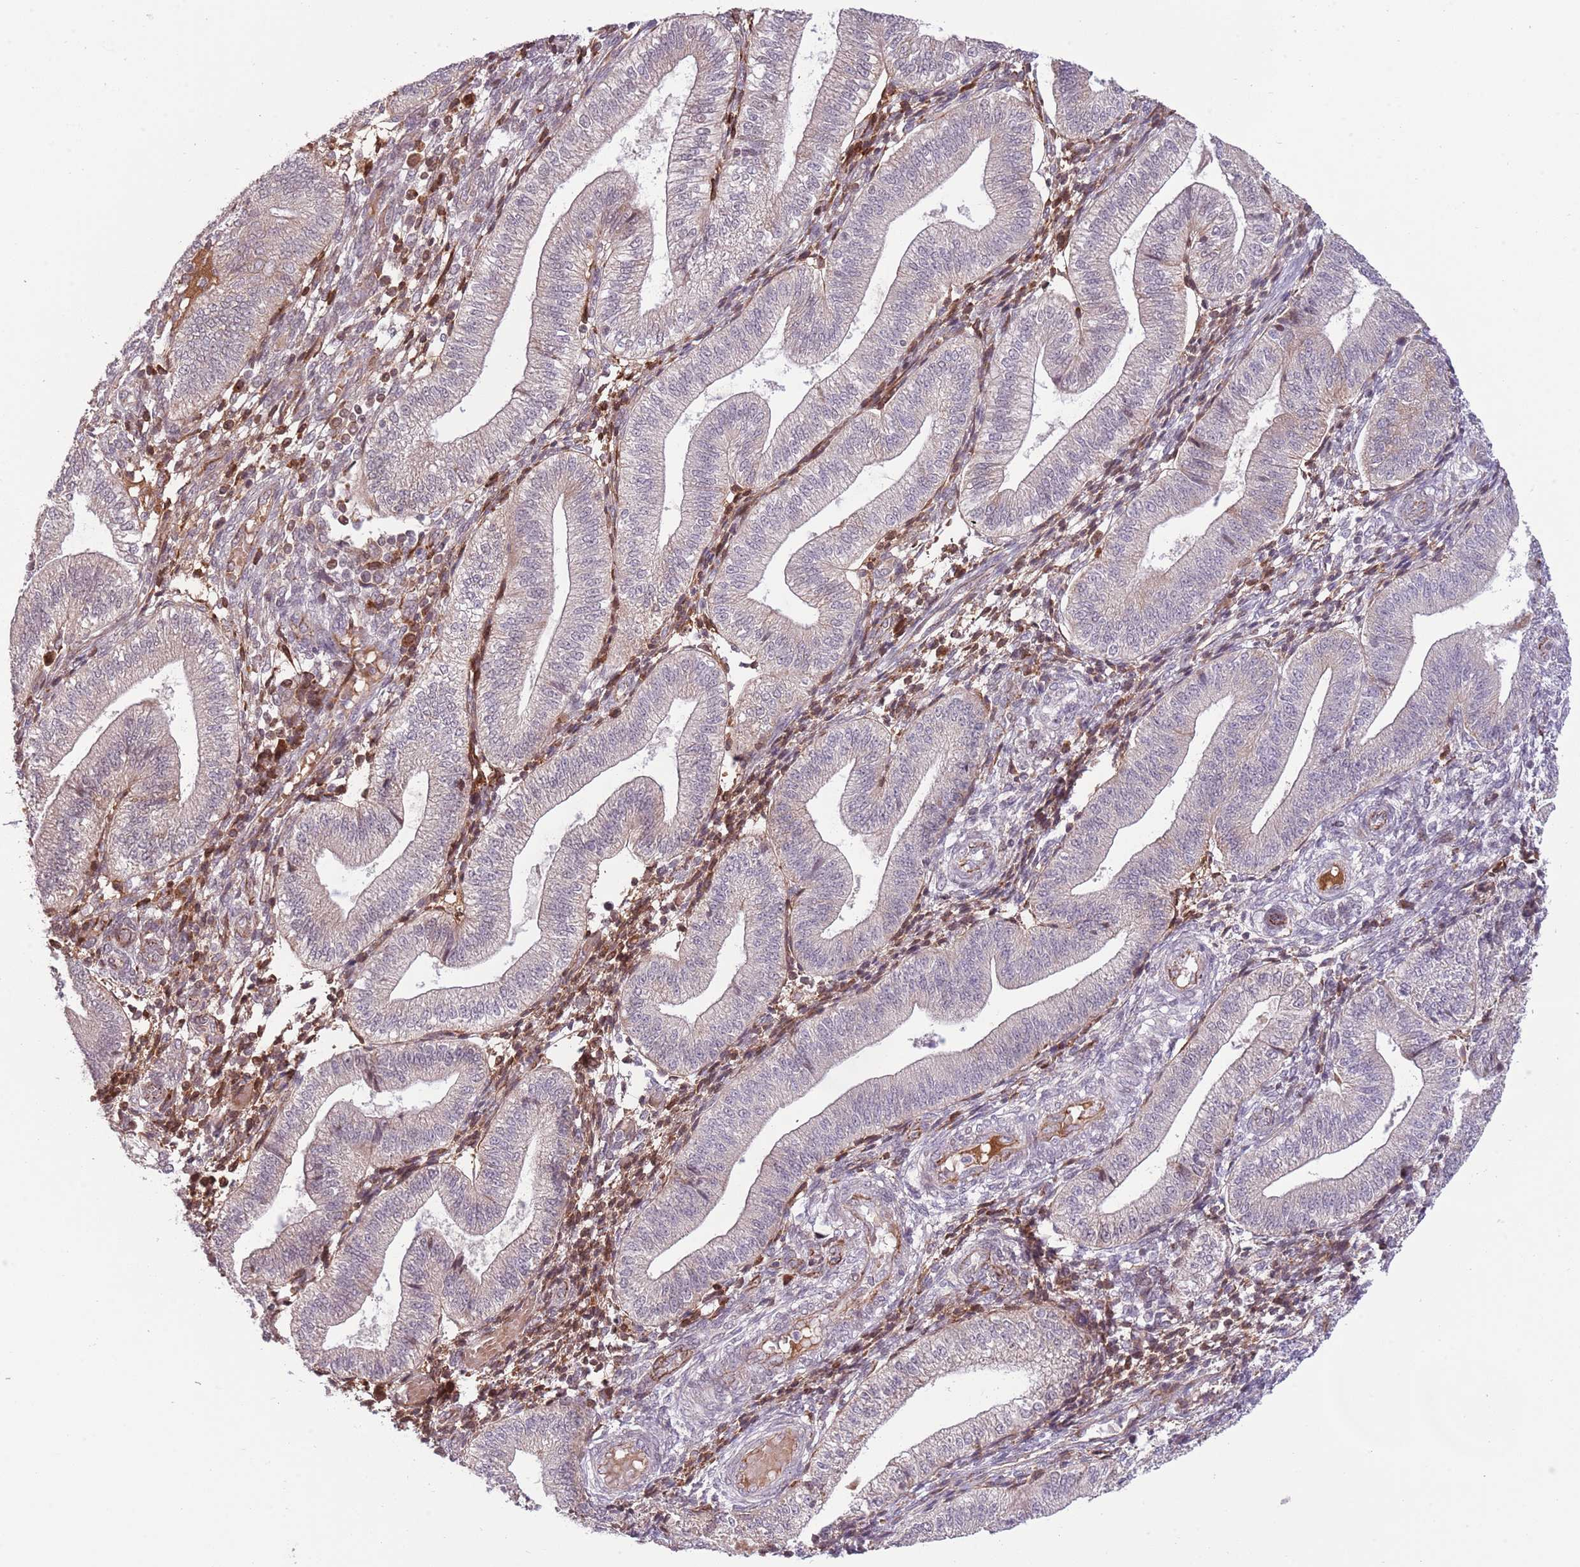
{"staining": {"intensity": "strong", "quantity": "<25%", "location": "cytoplasmic/membranous"}, "tissue": "endometrium", "cell_type": "Cells in endometrial stroma", "image_type": "normal", "snomed": [{"axis": "morphology", "description": "Normal tissue, NOS"}, {"axis": "topography", "description": "Endometrium"}], "caption": "Endometrium stained for a protein (brown) reveals strong cytoplasmic/membranous positive staining in about <25% of cells in endometrial stroma.", "gene": "DPP10", "patient": {"sex": "female", "age": 34}}